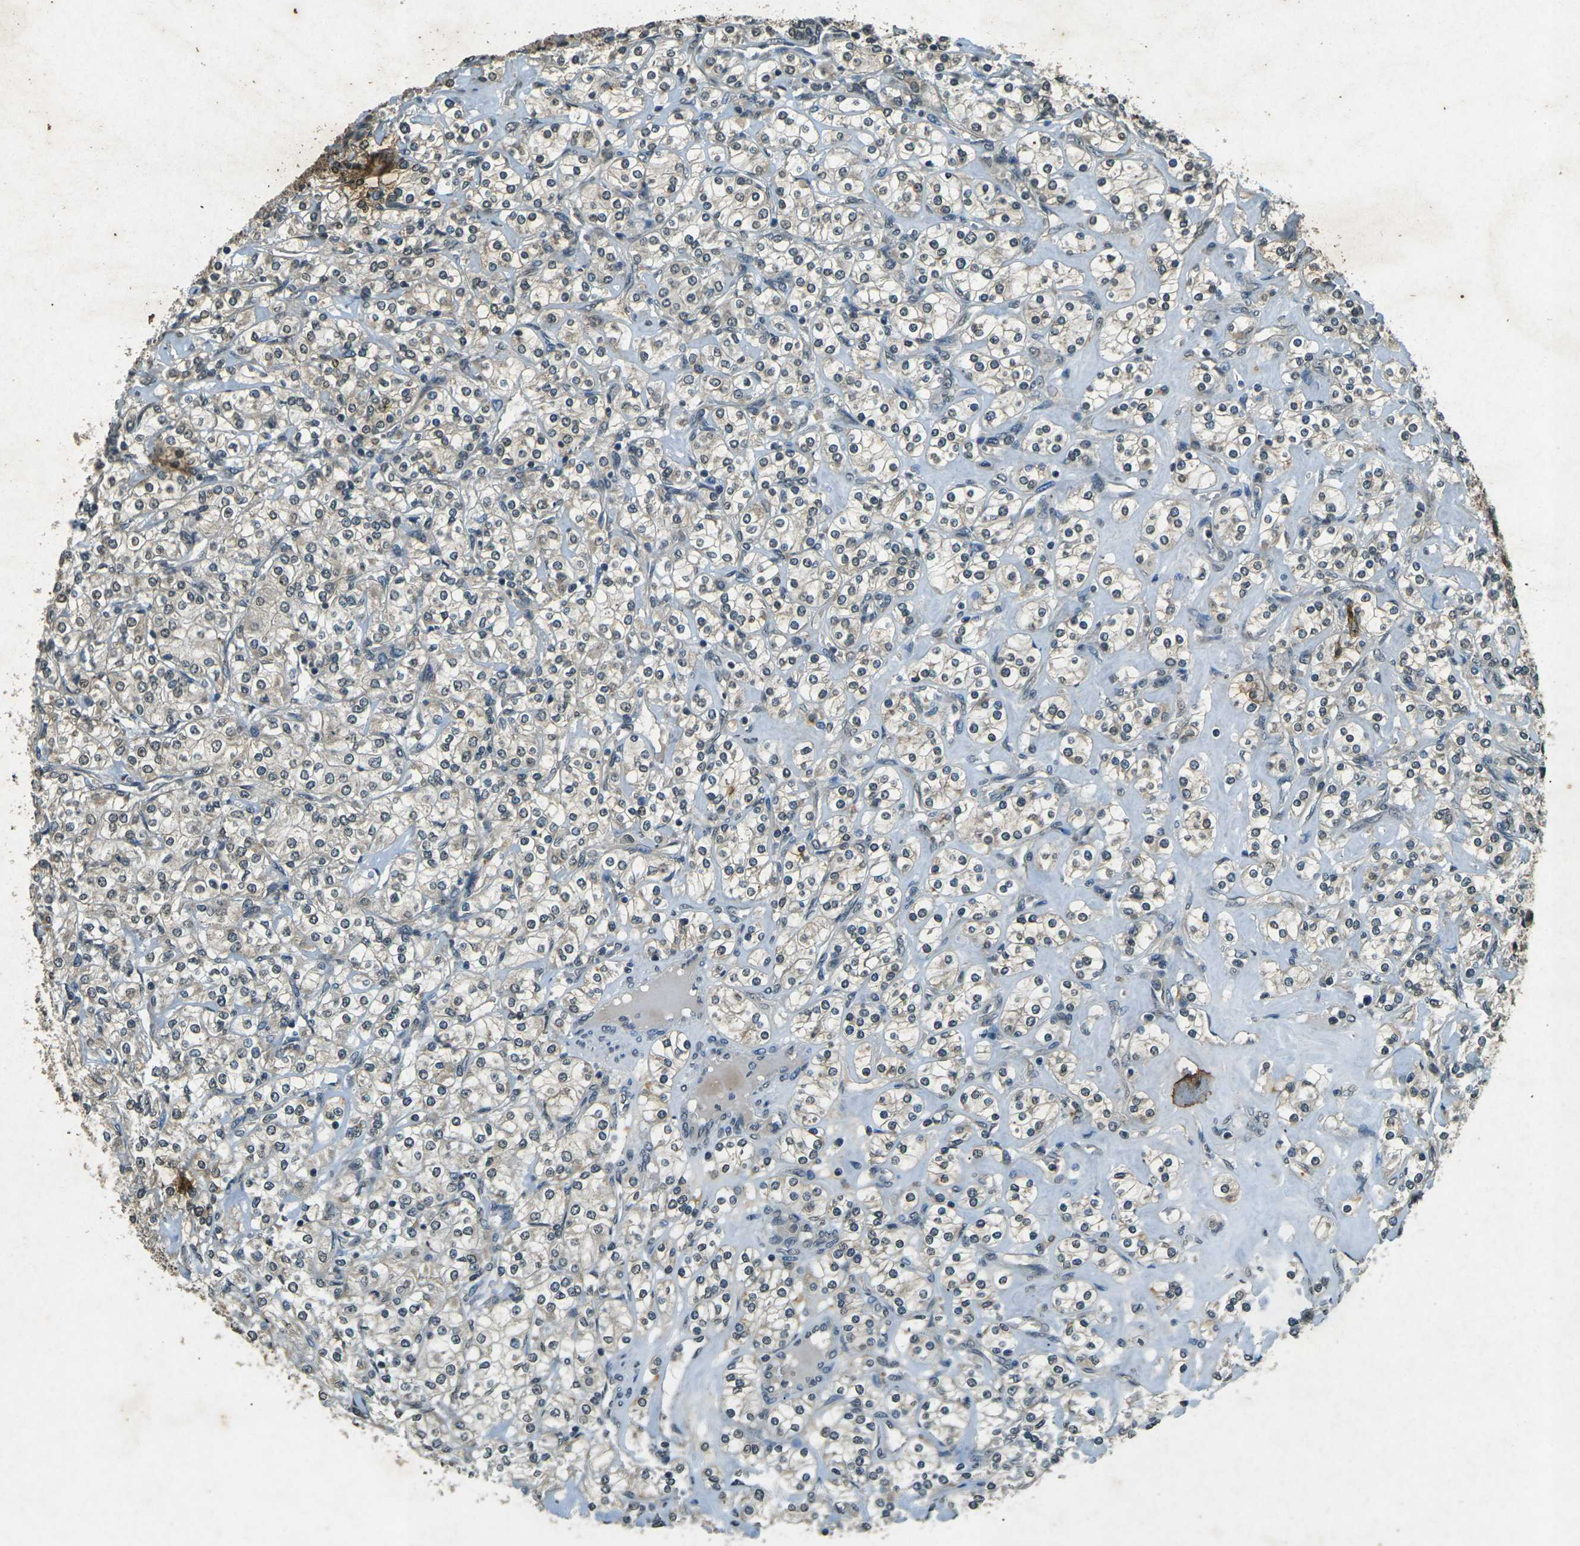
{"staining": {"intensity": "moderate", "quantity": "<25%", "location": "cytoplasmic/membranous"}, "tissue": "renal cancer", "cell_type": "Tumor cells", "image_type": "cancer", "snomed": [{"axis": "morphology", "description": "Adenocarcinoma, NOS"}, {"axis": "topography", "description": "Kidney"}], "caption": "Renal cancer tissue displays moderate cytoplasmic/membranous staining in approximately <25% of tumor cells (brown staining indicates protein expression, while blue staining denotes nuclei).", "gene": "PDE2A", "patient": {"sex": "male", "age": 77}}